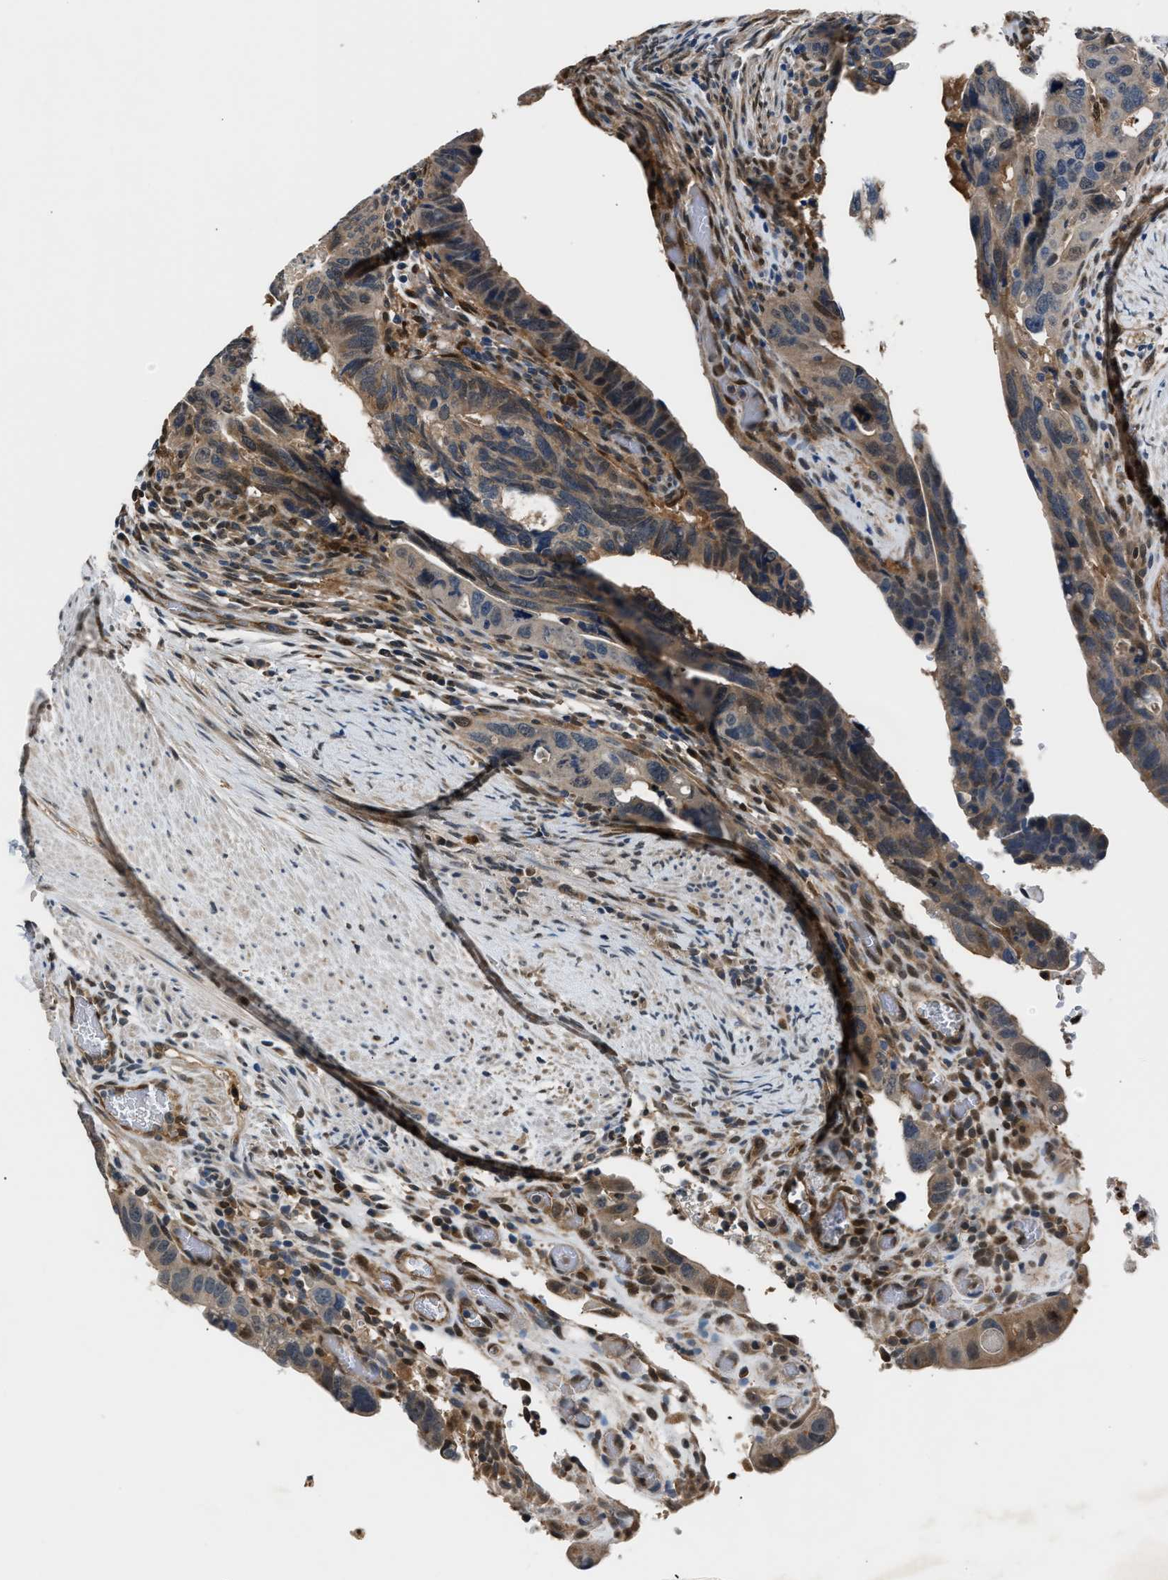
{"staining": {"intensity": "weak", "quantity": "<25%", "location": "cytoplasmic/membranous"}, "tissue": "colorectal cancer", "cell_type": "Tumor cells", "image_type": "cancer", "snomed": [{"axis": "morphology", "description": "Adenocarcinoma, NOS"}, {"axis": "topography", "description": "Rectum"}], "caption": "Immunohistochemical staining of human colorectal cancer (adenocarcinoma) exhibits no significant expression in tumor cells.", "gene": "TP53I3", "patient": {"sex": "male", "age": 53}}